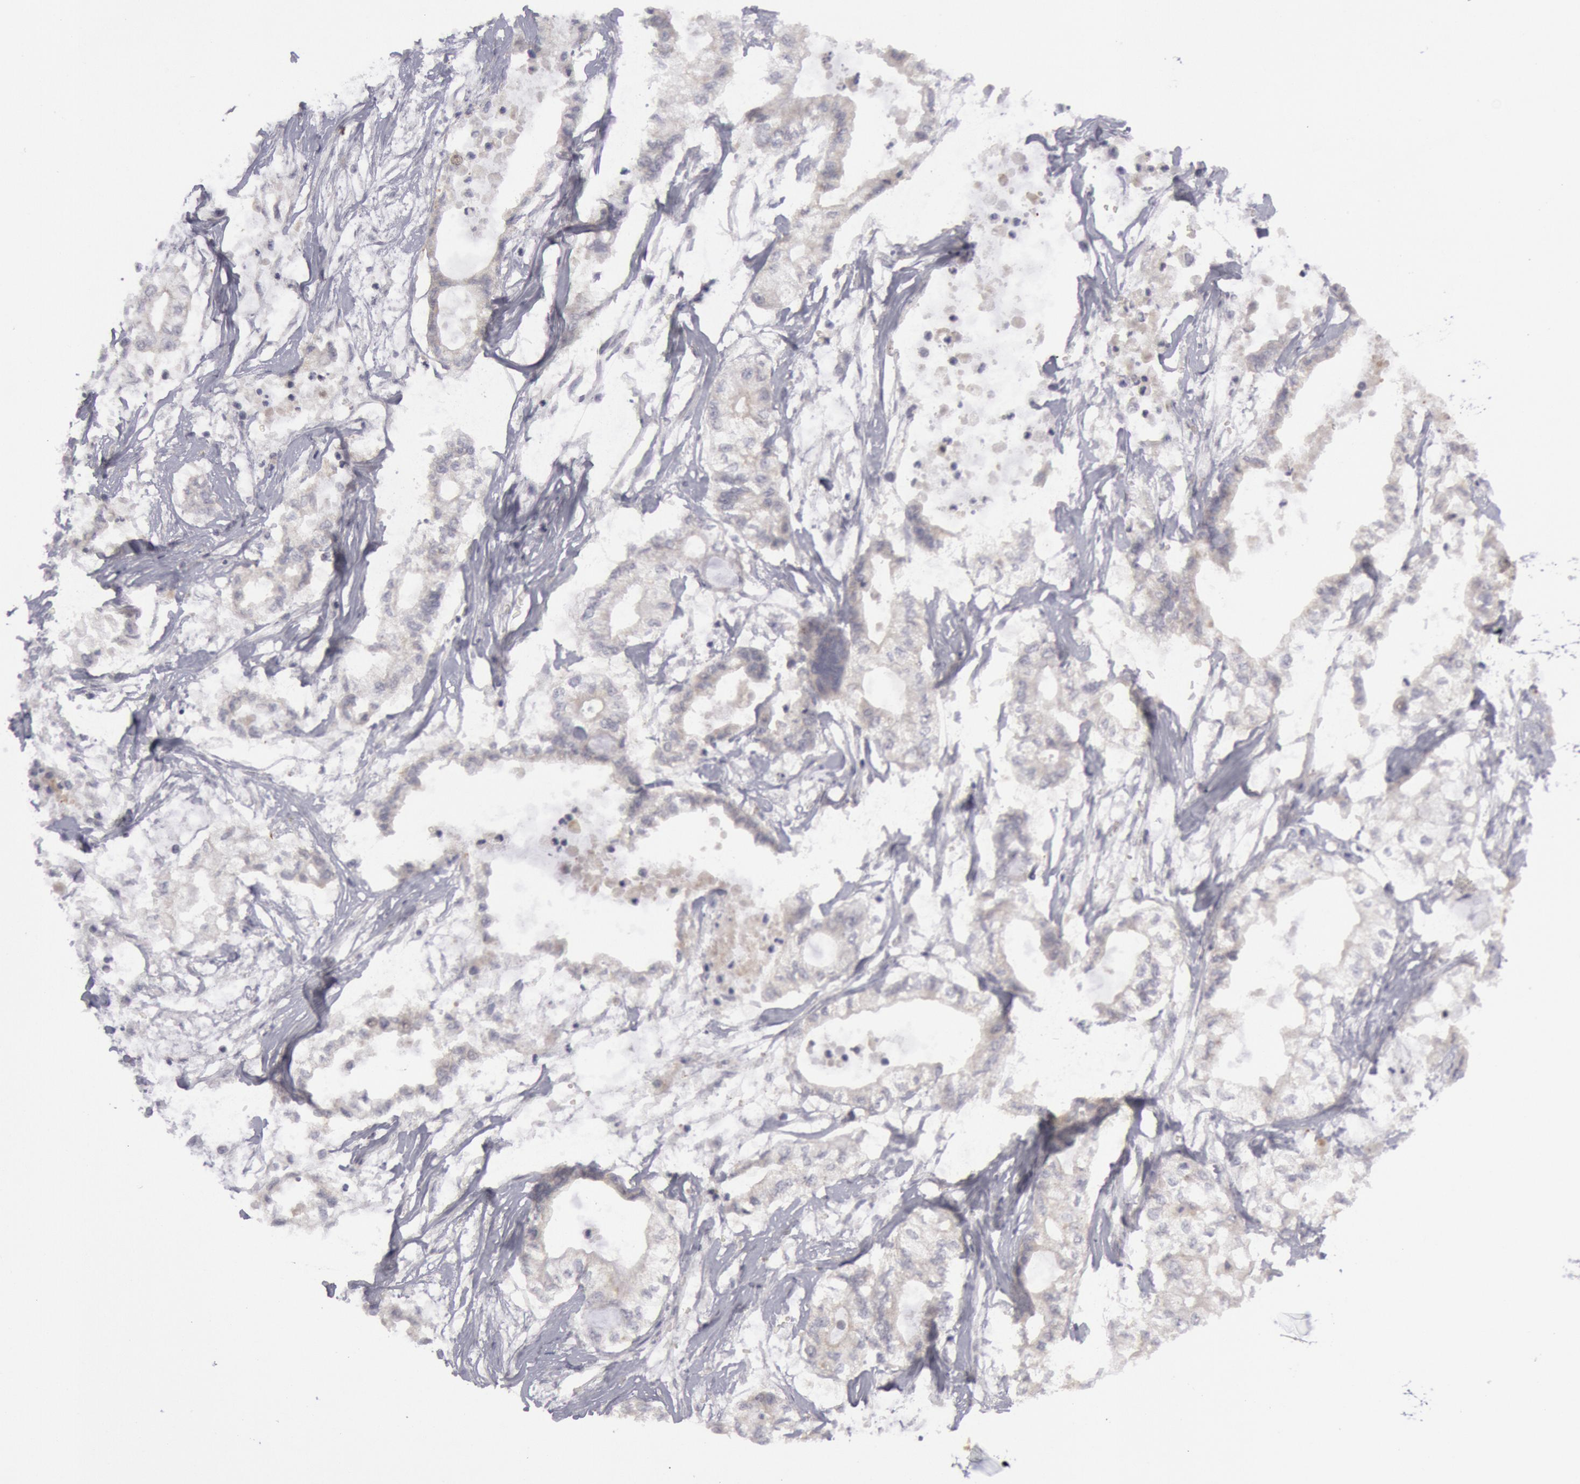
{"staining": {"intensity": "weak", "quantity": "<25%", "location": "cytoplasmic/membranous"}, "tissue": "pancreatic cancer", "cell_type": "Tumor cells", "image_type": "cancer", "snomed": [{"axis": "morphology", "description": "Adenocarcinoma, NOS"}, {"axis": "topography", "description": "Pancreas"}], "caption": "A histopathology image of pancreatic cancer stained for a protein exhibits no brown staining in tumor cells.", "gene": "JOSD1", "patient": {"sex": "male", "age": 79}}